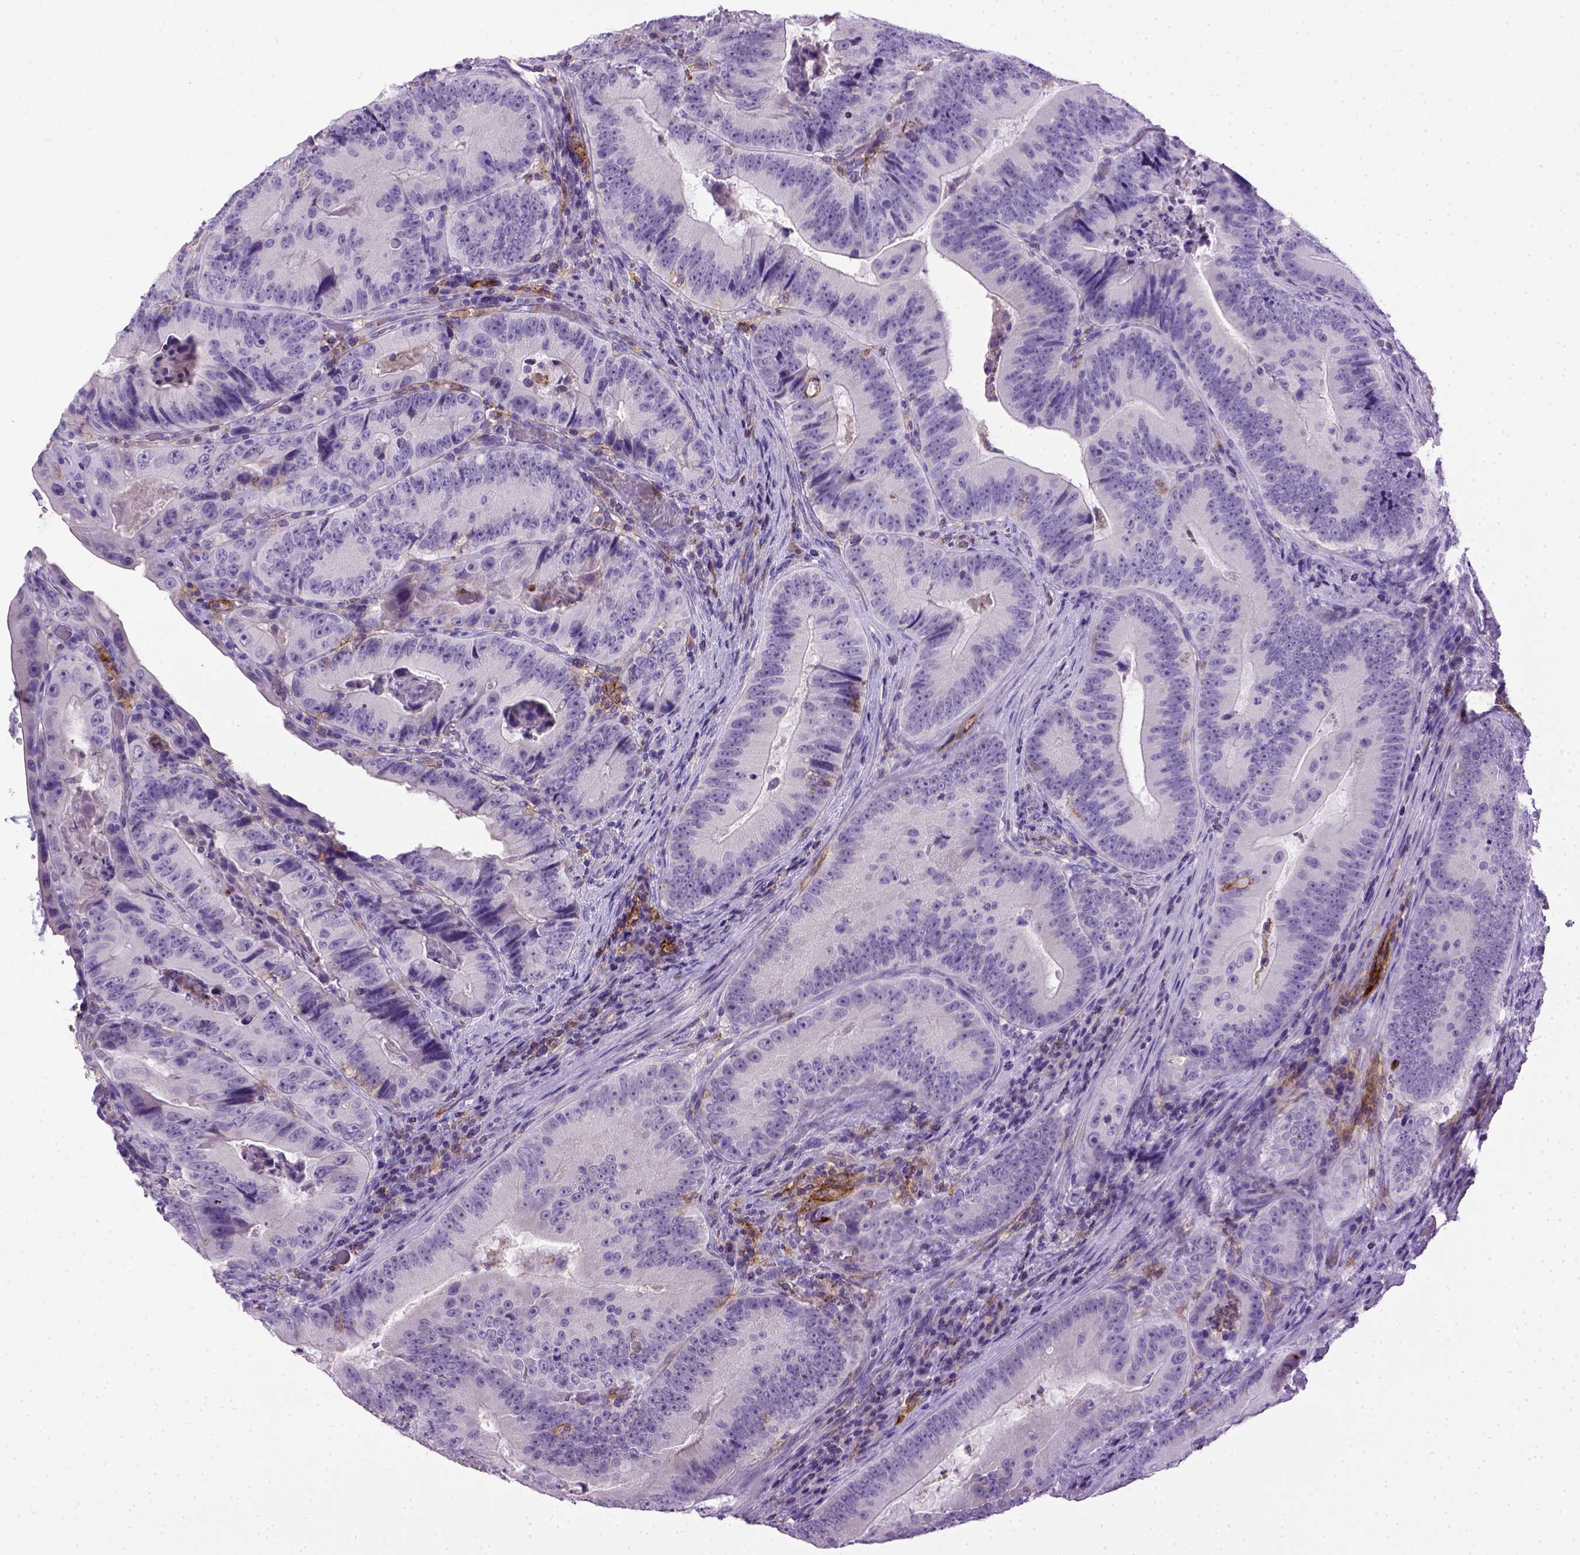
{"staining": {"intensity": "negative", "quantity": "none", "location": "none"}, "tissue": "colorectal cancer", "cell_type": "Tumor cells", "image_type": "cancer", "snomed": [{"axis": "morphology", "description": "Adenocarcinoma, NOS"}, {"axis": "topography", "description": "Colon"}], "caption": "Human colorectal cancer stained for a protein using immunohistochemistry exhibits no positivity in tumor cells.", "gene": "ITGAX", "patient": {"sex": "female", "age": 86}}